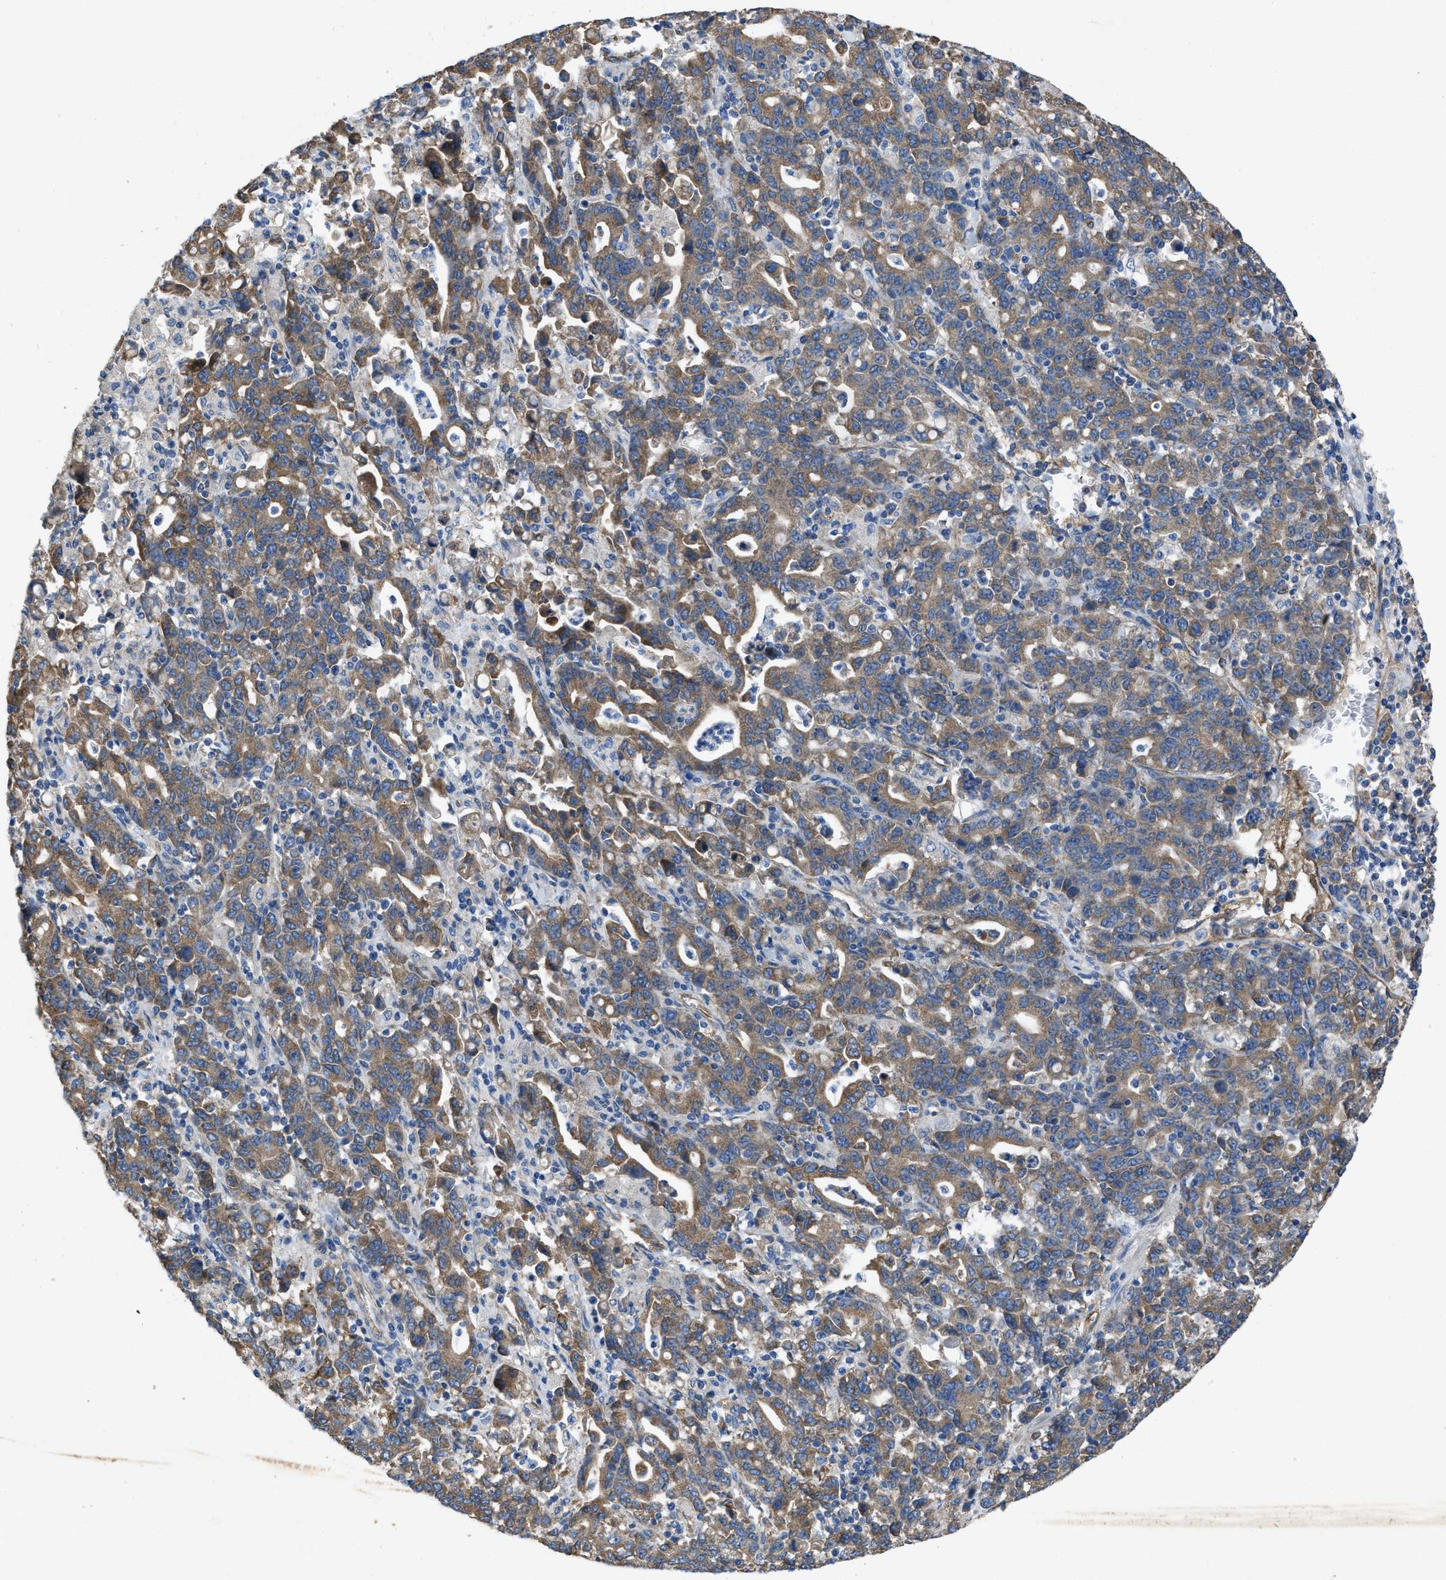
{"staining": {"intensity": "moderate", "quantity": ">75%", "location": "cytoplasmic/membranous"}, "tissue": "stomach cancer", "cell_type": "Tumor cells", "image_type": "cancer", "snomed": [{"axis": "morphology", "description": "Adenocarcinoma, NOS"}, {"axis": "topography", "description": "Stomach, upper"}], "caption": "Stomach cancer stained with DAB (3,3'-diaminobenzidine) immunohistochemistry (IHC) demonstrates medium levels of moderate cytoplasmic/membranous staining in approximately >75% of tumor cells. The protein of interest is shown in brown color, while the nuclei are stained blue.", "gene": "DOLPP1", "patient": {"sex": "male", "age": 69}}